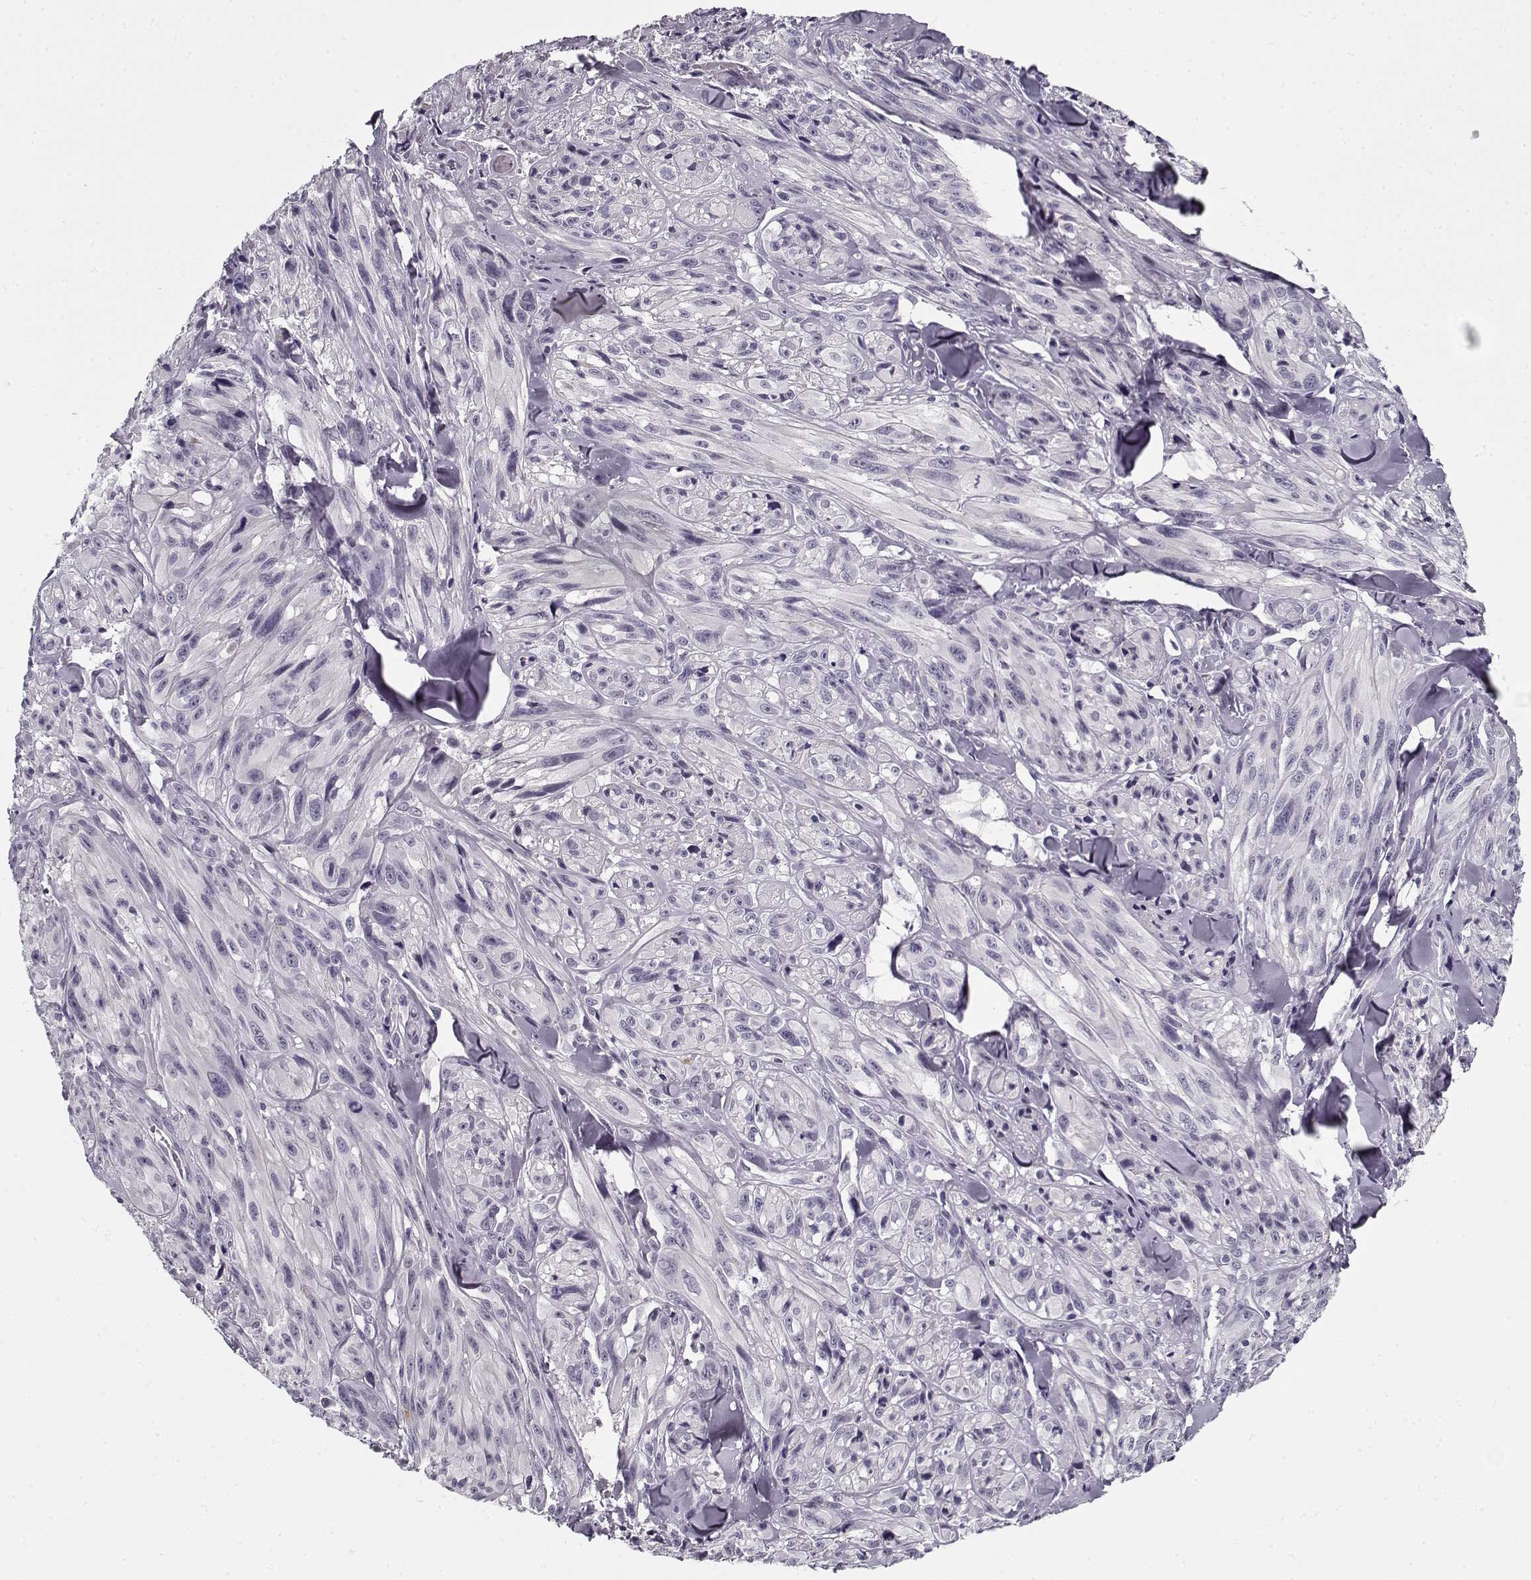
{"staining": {"intensity": "negative", "quantity": "none", "location": "none"}, "tissue": "melanoma", "cell_type": "Tumor cells", "image_type": "cancer", "snomed": [{"axis": "morphology", "description": "Malignant melanoma, NOS"}, {"axis": "topography", "description": "Skin"}], "caption": "Tumor cells are negative for protein expression in human melanoma.", "gene": "SPACA9", "patient": {"sex": "male", "age": 67}}